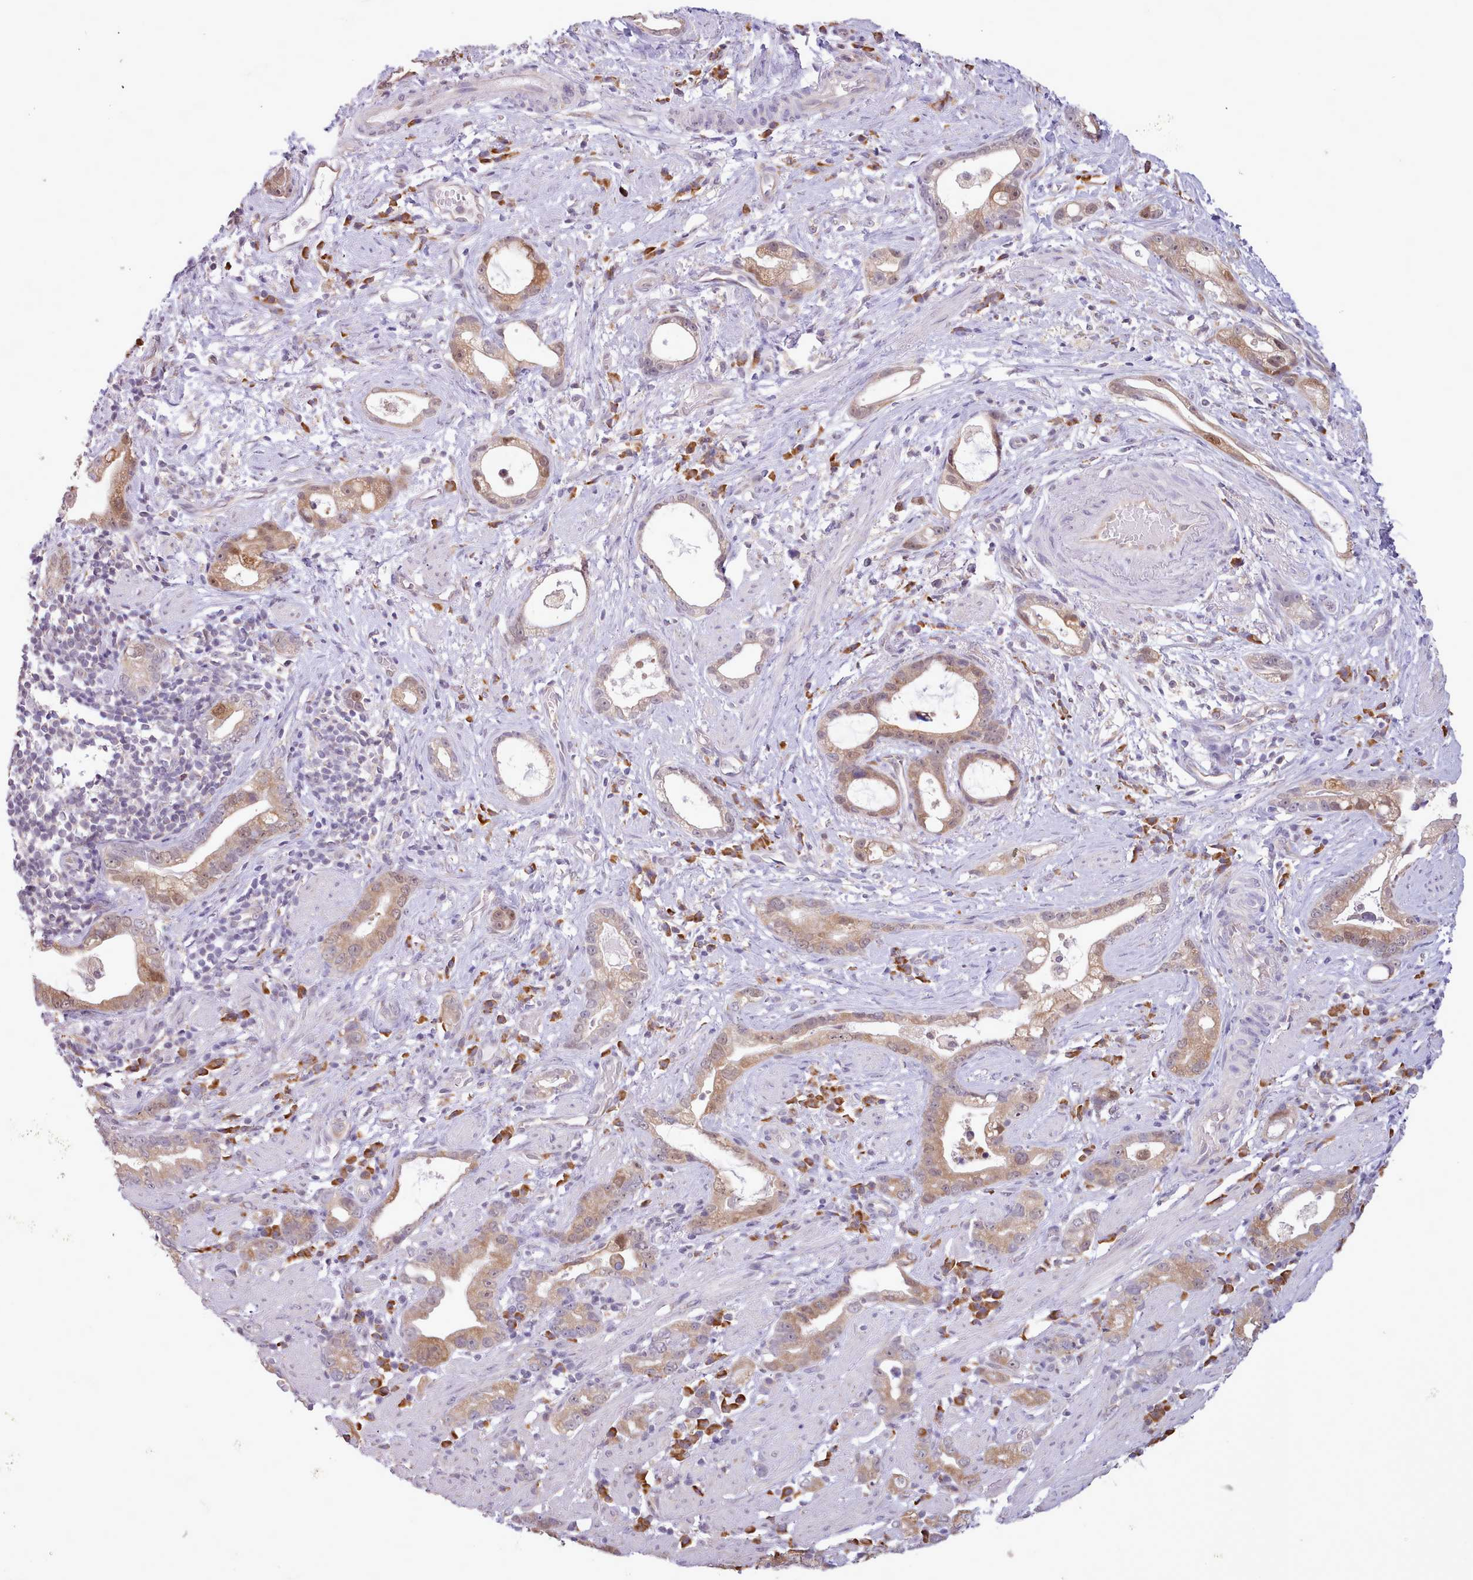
{"staining": {"intensity": "moderate", "quantity": ">75%", "location": "cytoplasmic/membranous"}, "tissue": "stomach cancer", "cell_type": "Tumor cells", "image_type": "cancer", "snomed": [{"axis": "morphology", "description": "Adenocarcinoma, NOS"}, {"axis": "topography", "description": "Stomach"}], "caption": "IHC micrograph of neoplastic tissue: human stomach cancer stained using IHC displays medium levels of moderate protein expression localized specifically in the cytoplasmic/membranous of tumor cells, appearing as a cytoplasmic/membranous brown color.", "gene": "SEC61B", "patient": {"sex": "male", "age": 55}}